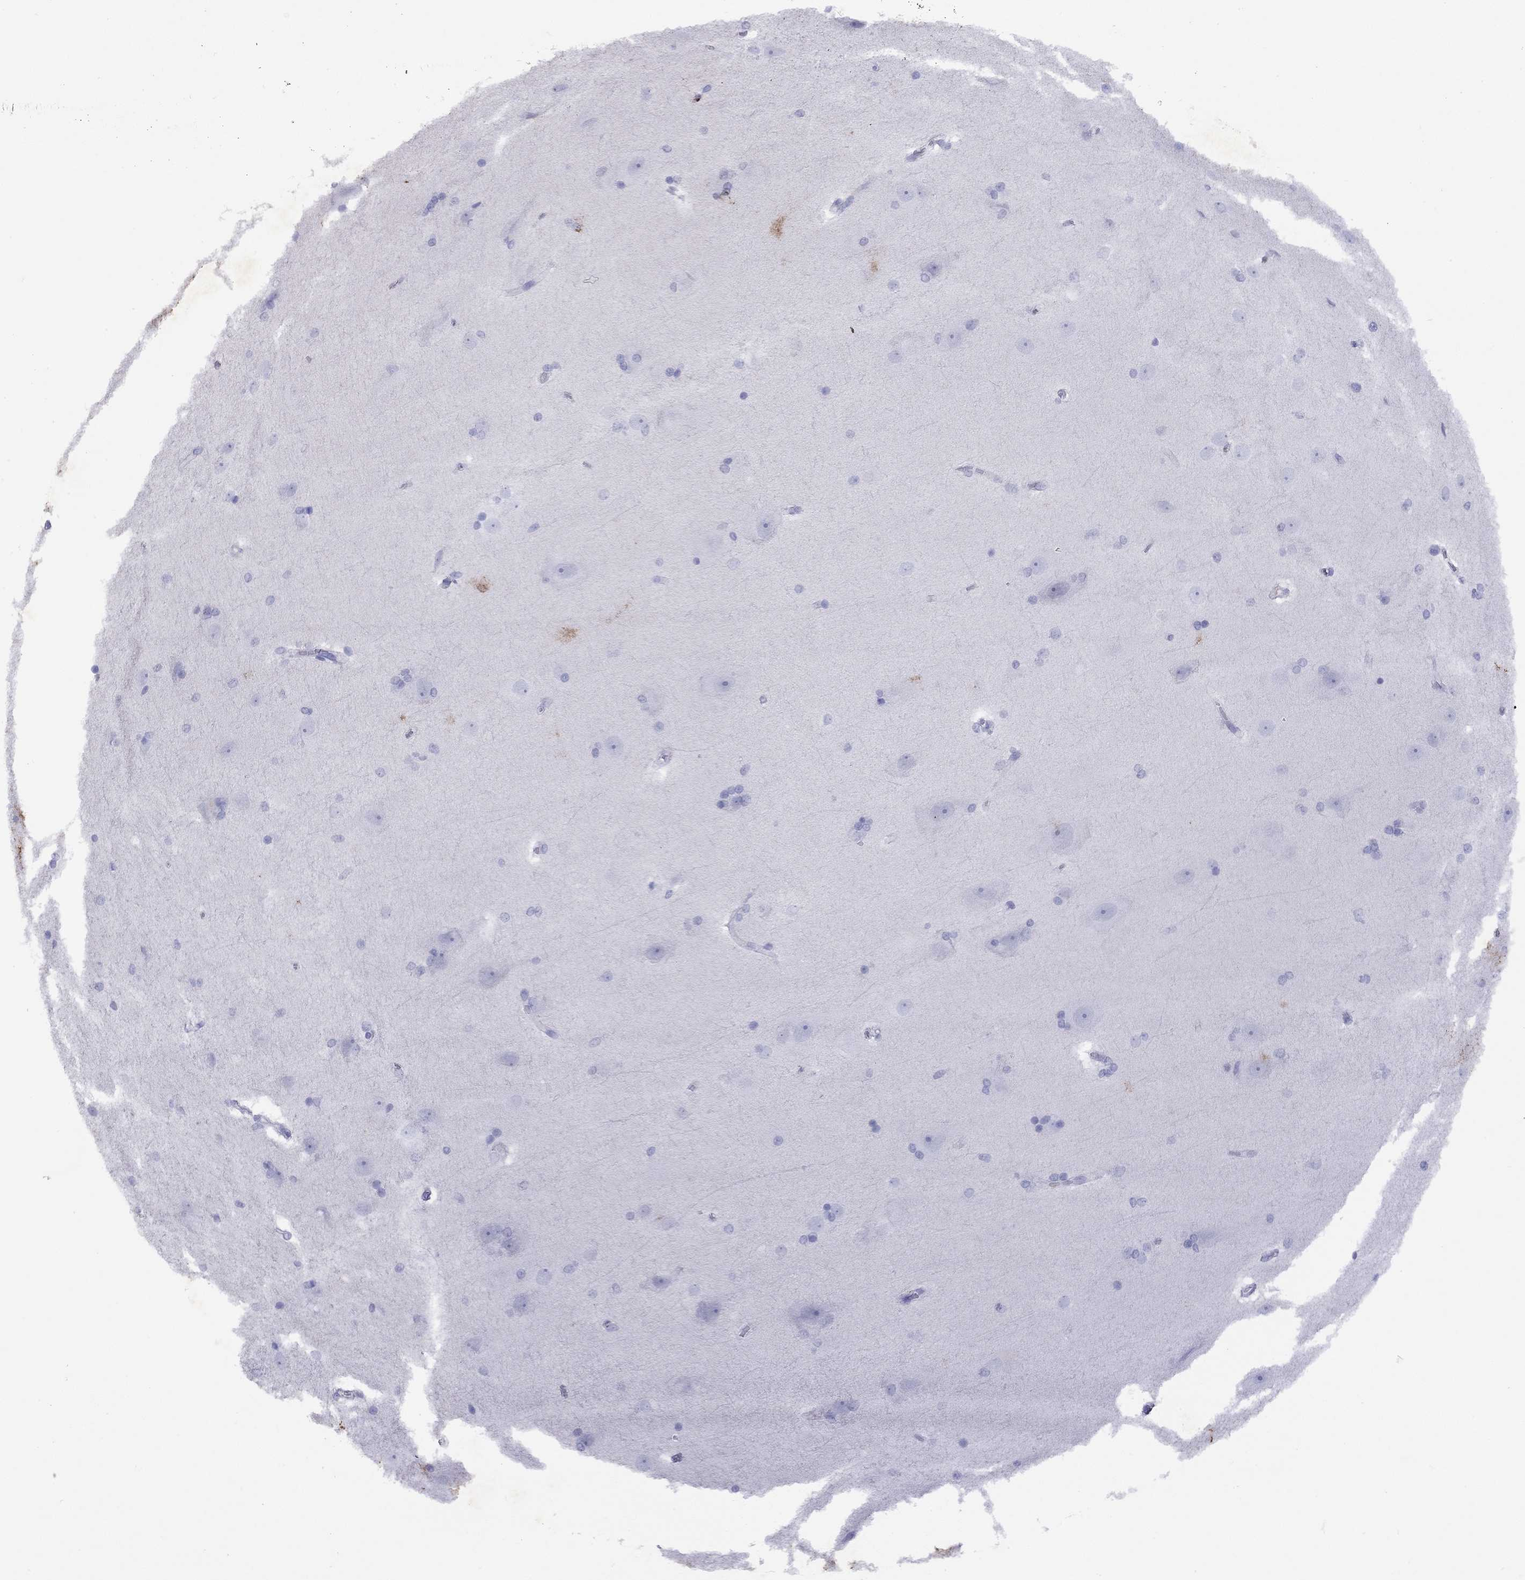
{"staining": {"intensity": "negative", "quantity": "none", "location": "none"}, "tissue": "hippocampus", "cell_type": "Glial cells", "image_type": "normal", "snomed": [{"axis": "morphology", "description": "Normal tissue, NOS"}, {"axis": "topography", "description": "Cerebral cortex"}, {"axis": "topography", "description": "Hippocampus"}], "caption": "Immunohistochemistry (IHC) photomicrograph of normal hippocampus stained for a protein (brown), which reveals no staining in glial cells.", "gene": "GNAT3", "patient": {"sex": "female", "age": 19}}